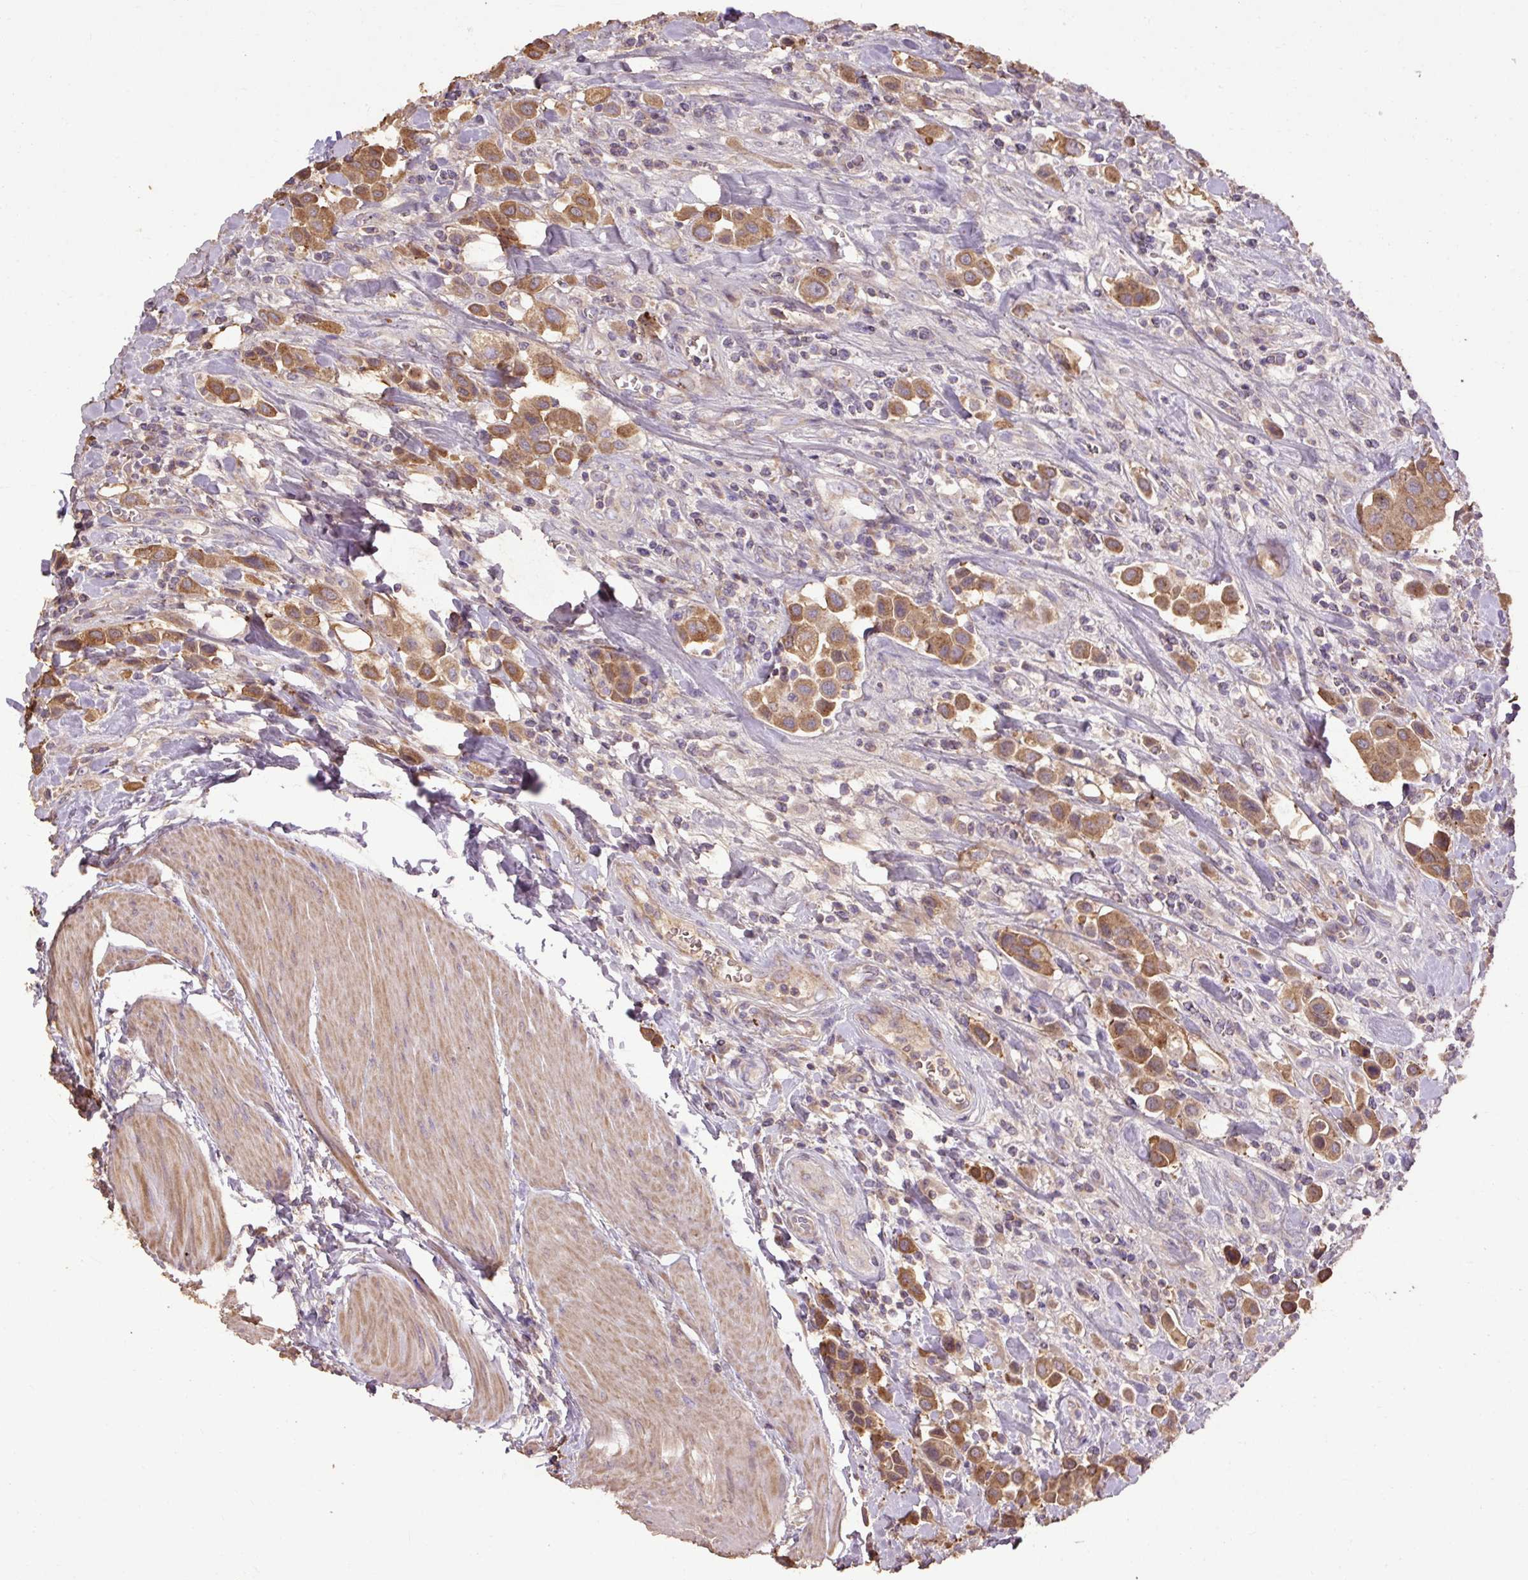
{"staining": {"intensity": "moderate", "quantity": ">75%", "location": "cytoplasmic/membranous"}, "tissue": "urothelial cancer", "cell_type": "Tumor cells", "image_type": "cancer", "snomed": [{"axis": "morphology", "description": "Urothelial carcinoma, High grade"}, {"axis": "topography", "description": "Urinary bladder"}], "caption": "A brown stain highlights moderate cytoplasmic/membranous expression of a protein in urothelial cancer tumor cells. (DAB IHC, brown staining for protein, blue staining for nuclei).", "gene": "ABR", "patient": {"sex": "male", "age": 50}}